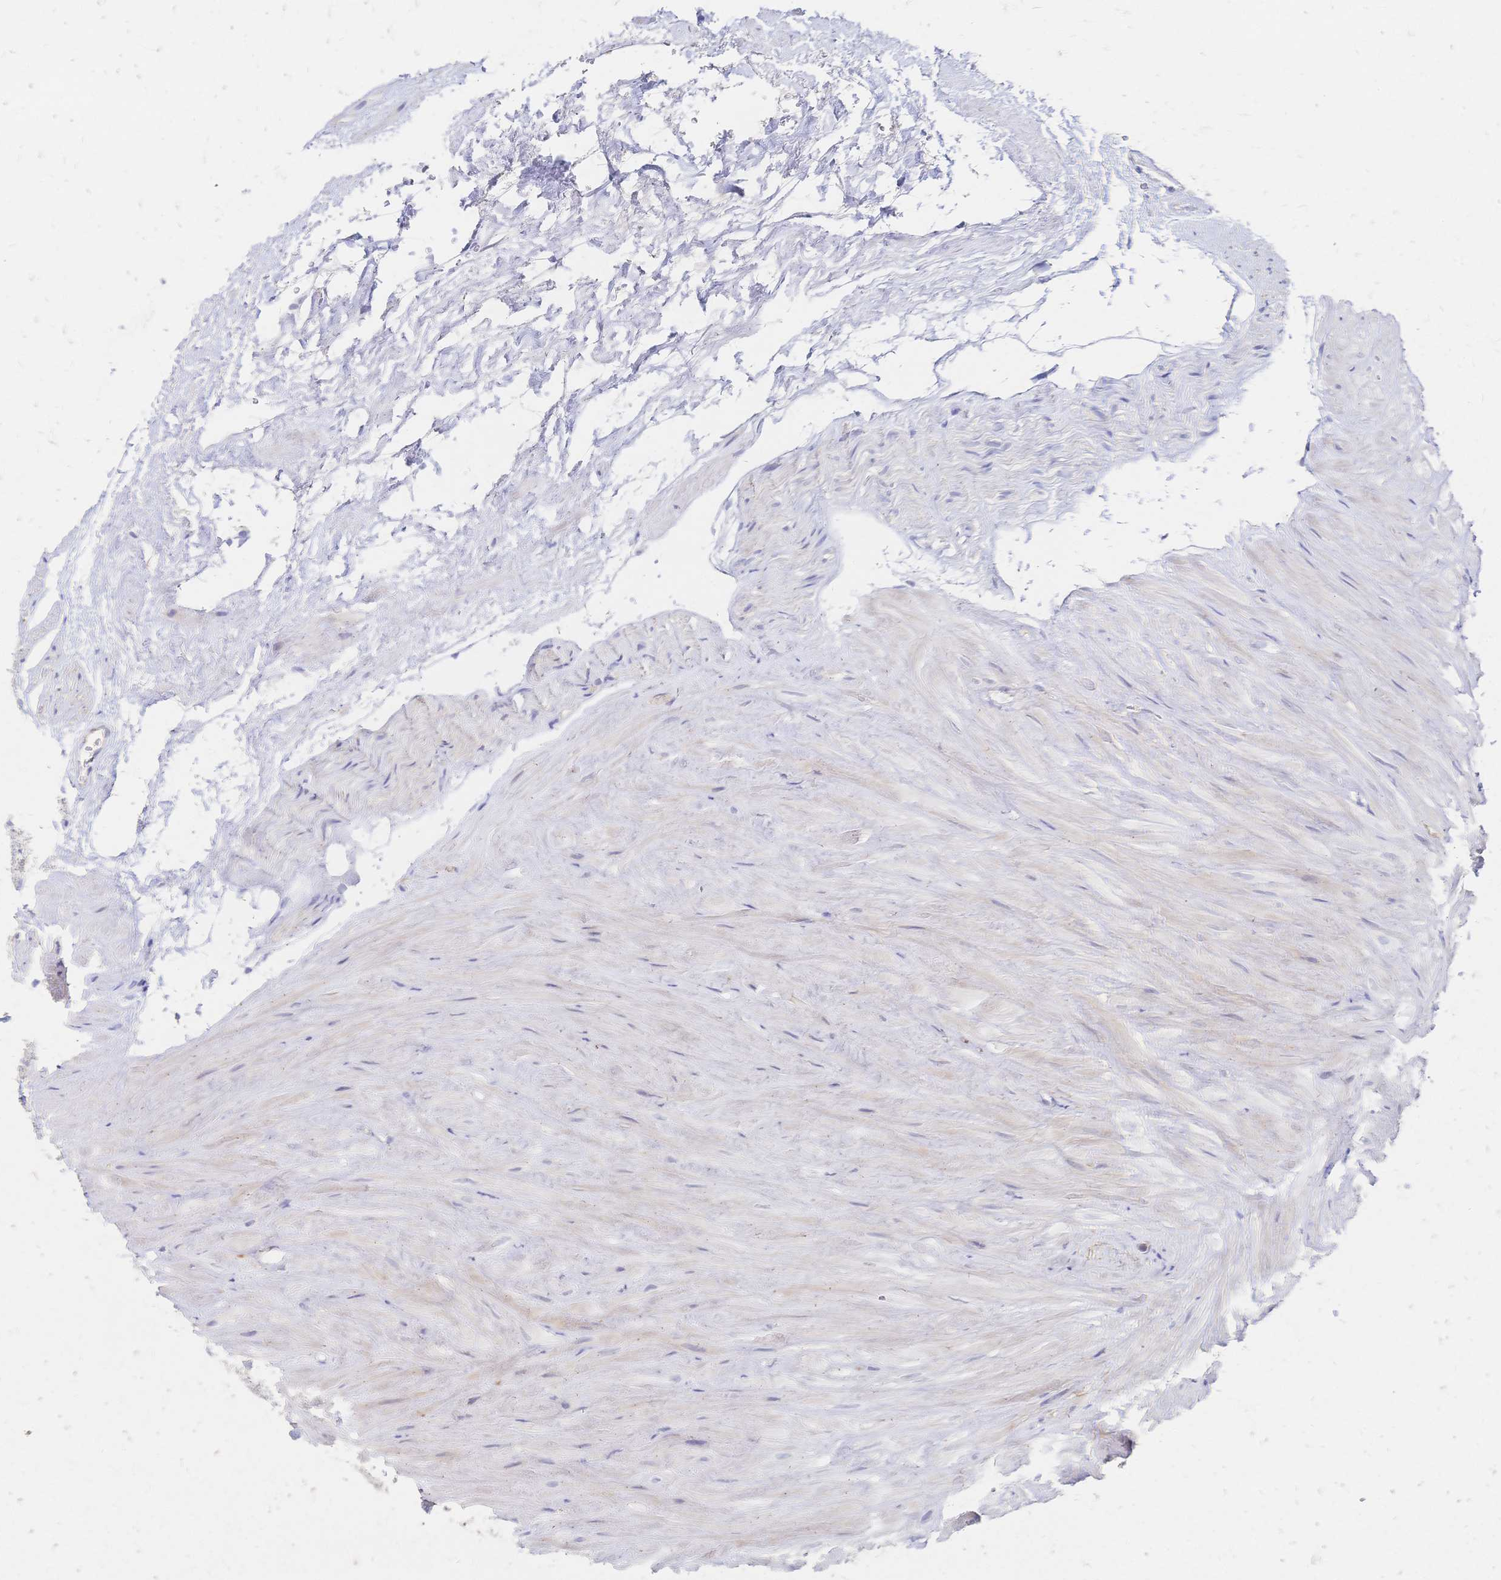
{"staining": {"intensity": "weak", "quantity": "<25%", "location": "cytoplasmic/membranous"}, "tissue": "seminal vesicle", "cell_type": "Glandular cells", "image_type": "normal", "snomed": [{"axis": "morphology", "description": "Normal tissue, NOS"}, {"axis": "topography", "description": "Seminal veicle"}], "caption": "Immunohistochemistry of unremarkable human seminal vesicle displays no staining in glandular cells.", "gene": "VWC2L", "patient": {"sex": "male", "age": 68}}